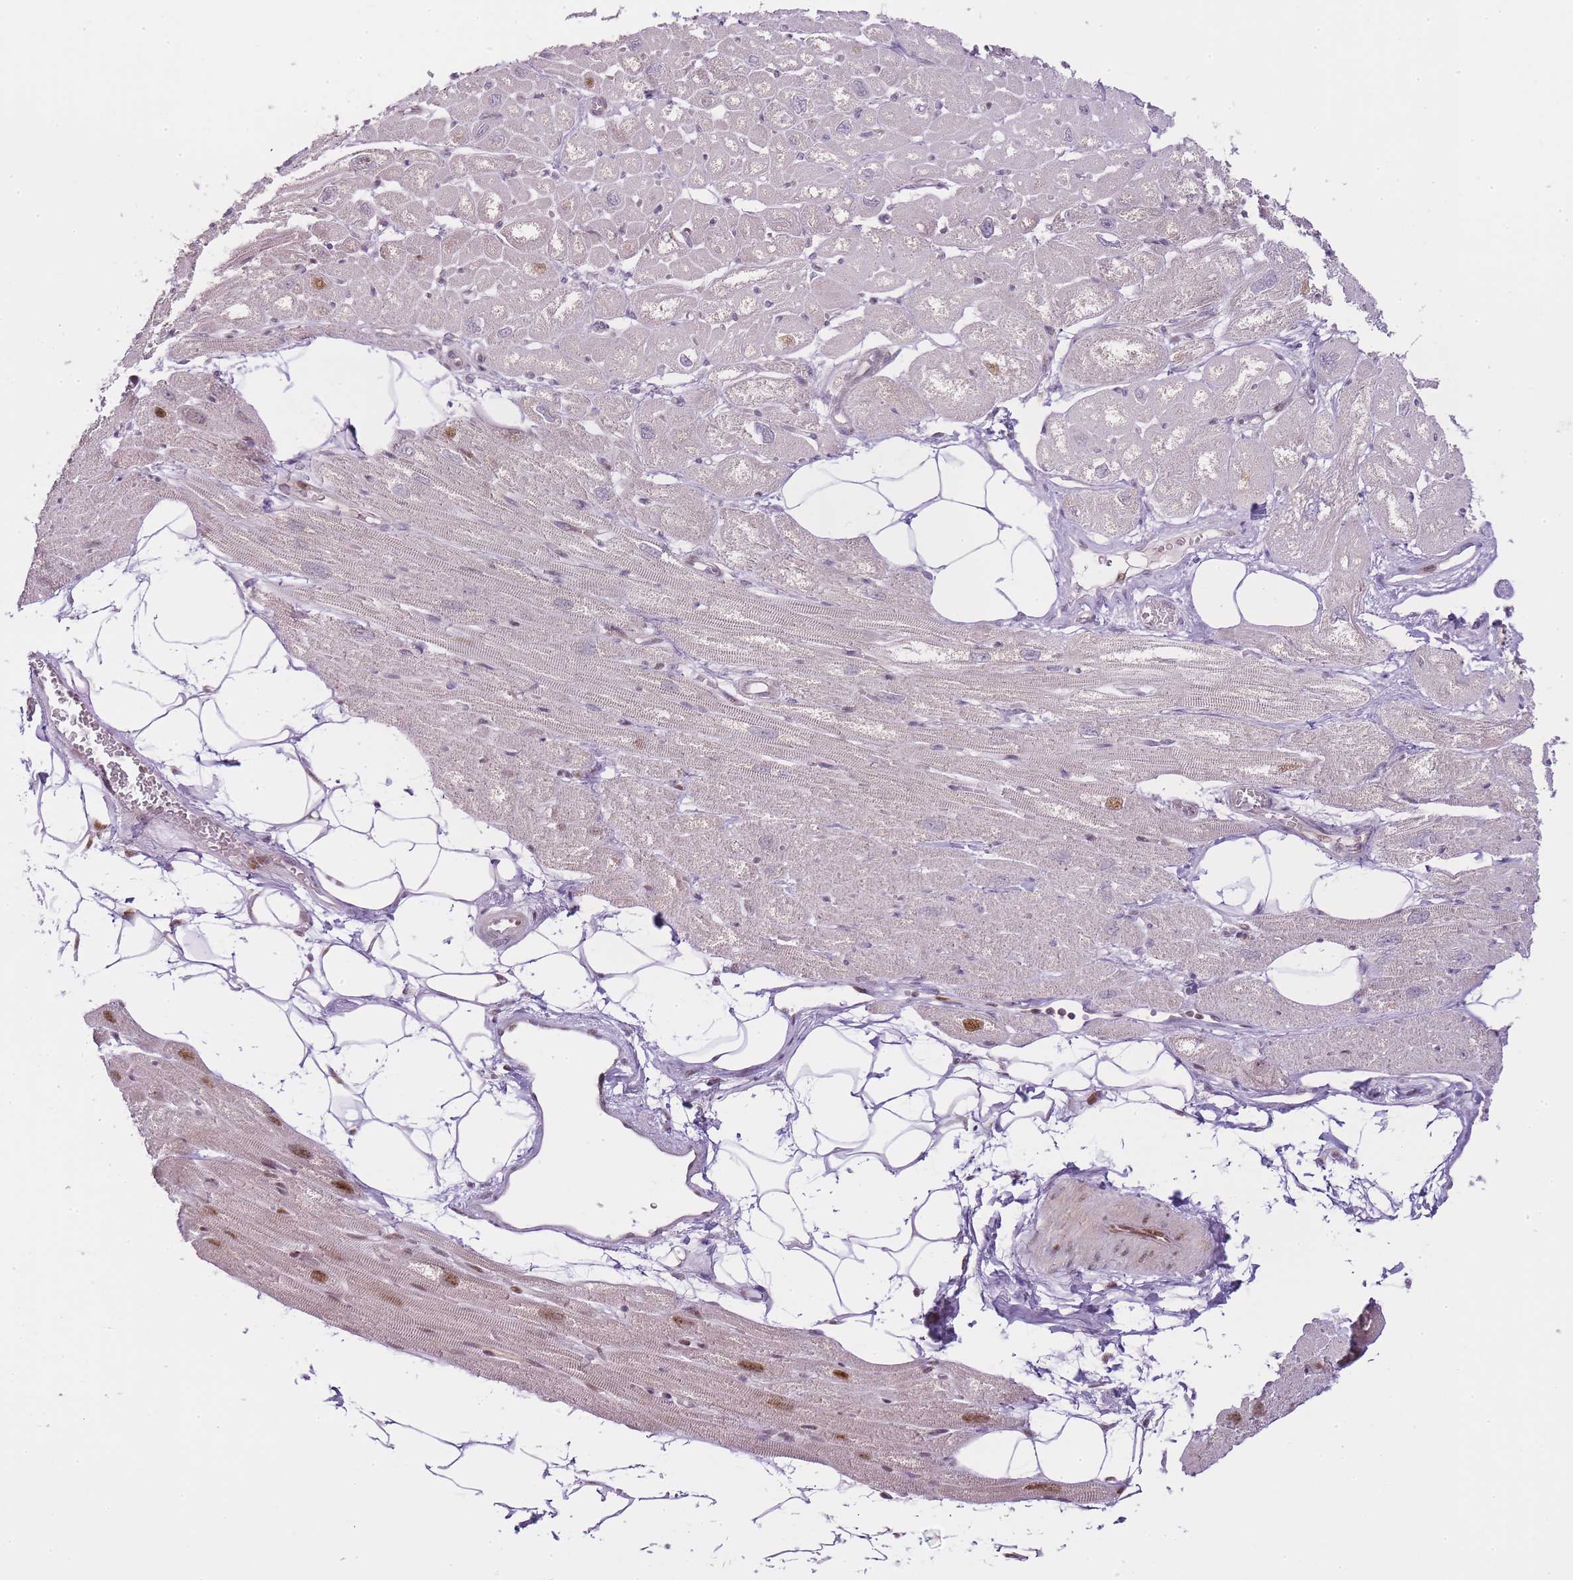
{"staining": {"intensity": "moderate", "quantity": "<25%", "location": "nuclear"}, "tissue": "heart muscle", "cell_type": "Cardiomyocytes", "image_type": "normal", "snomed": [{"axis": "morphology", "description": "Normal tissue, NOS"}, {"axis": "topography", "description": "Heart"}], "caption": "The histopathology image reveals immunohistochemical staining of normal heart muscle. There is moderate nuclear staining is seen in approximately <25% of cardiomyocytes. Nuclei are stained in blue.", "gene": "OGG1", "patient": {"sex": "male", "age": 50}}